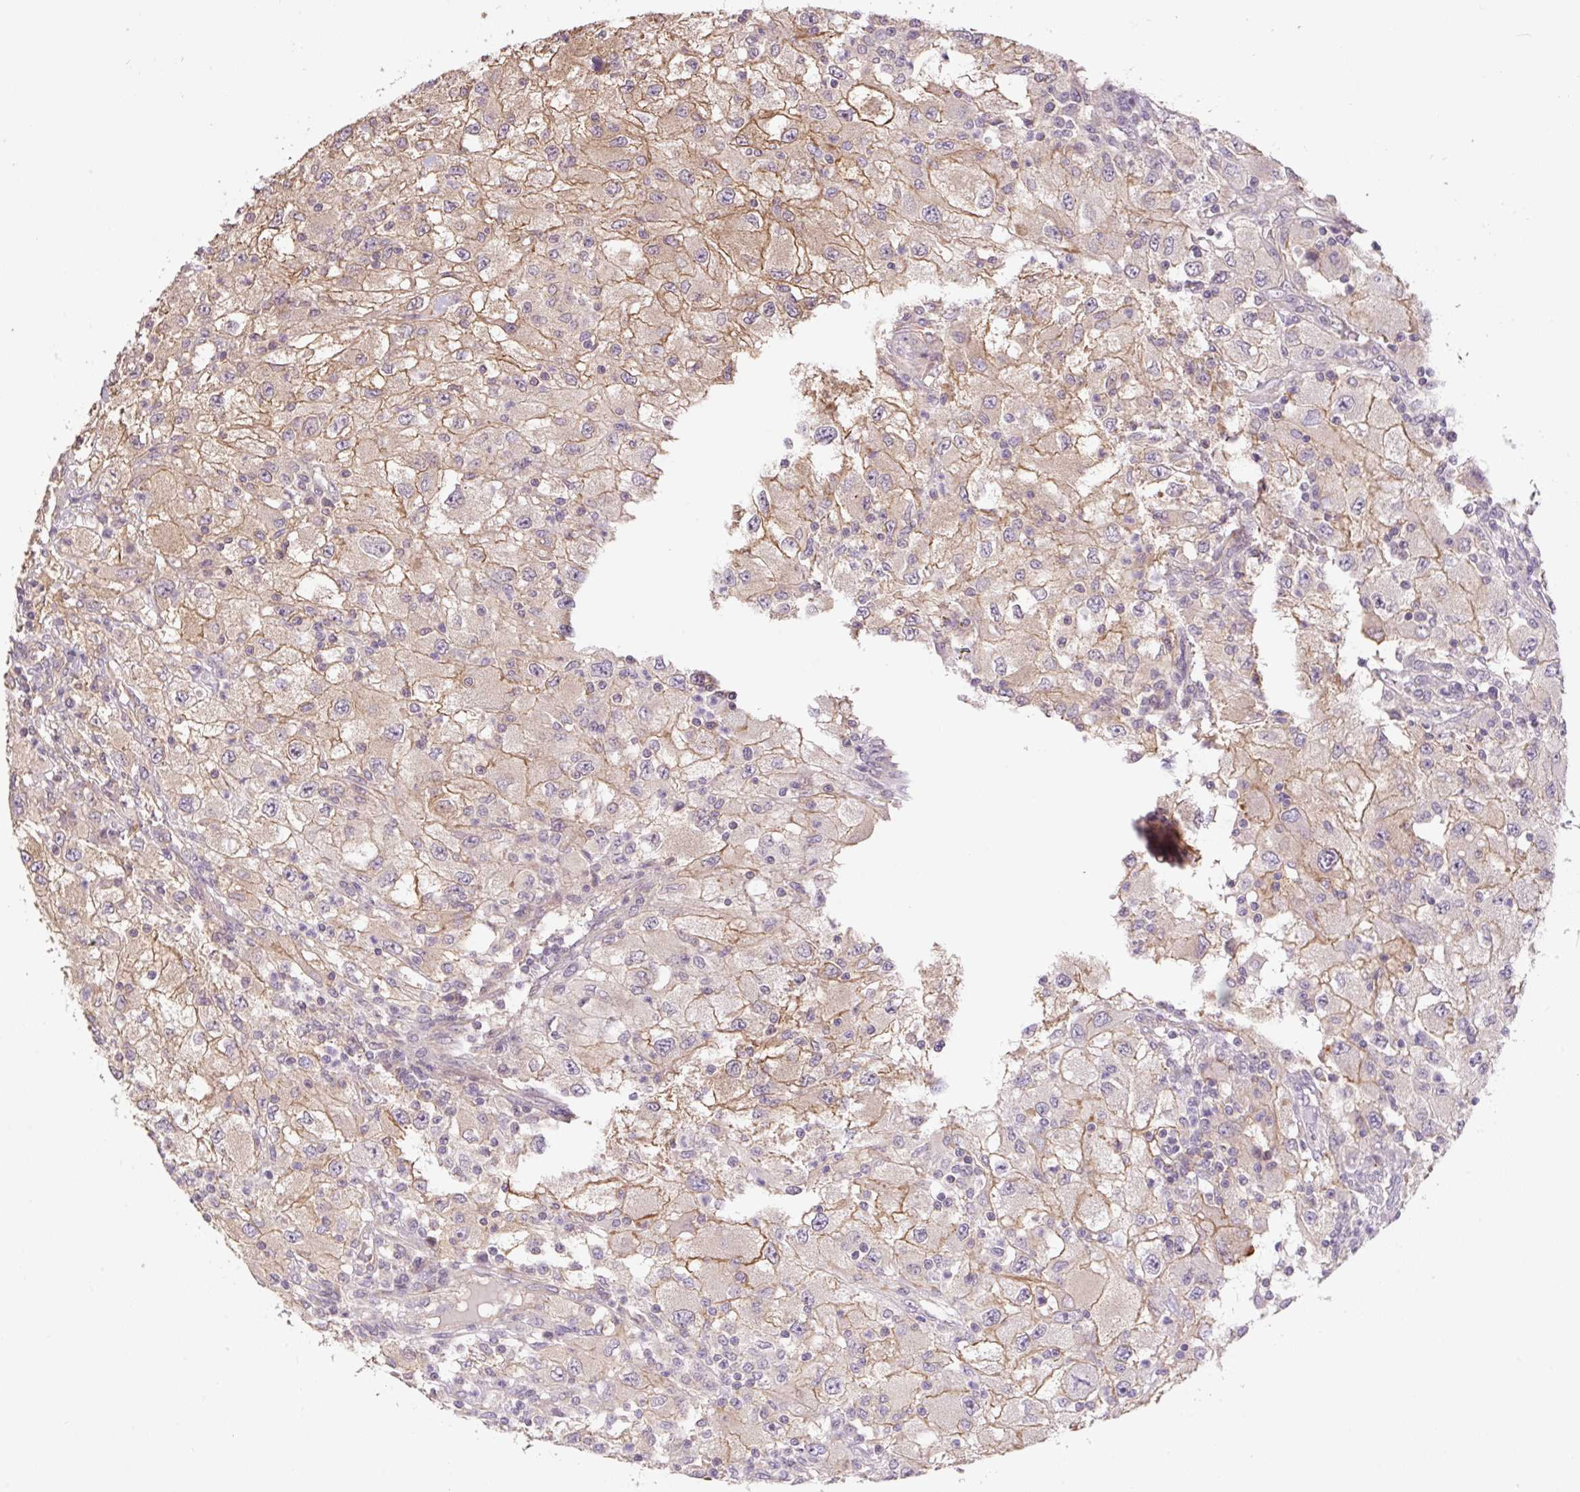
{"staining": {"intensity": "moderate", "quantity": "<25%", "location": "cytoplasmic/membranous"}, "tissue": "renal cancer", "cell_type": "Tumor cells", "image_type": "cancer", "snomed": [{"axis": "morphology", "description": "Adenocarcinoma, NOS"}, {"axis": "topography", "description": "Kidney"}], "caption": "The micrograph displays staining of renal cancer, revealing moderate cytoplasmic/membranous protein expression (brown color) within tumor cells.", "gene": "COX8A", "patient": {"sex": "female", "age": 67}}